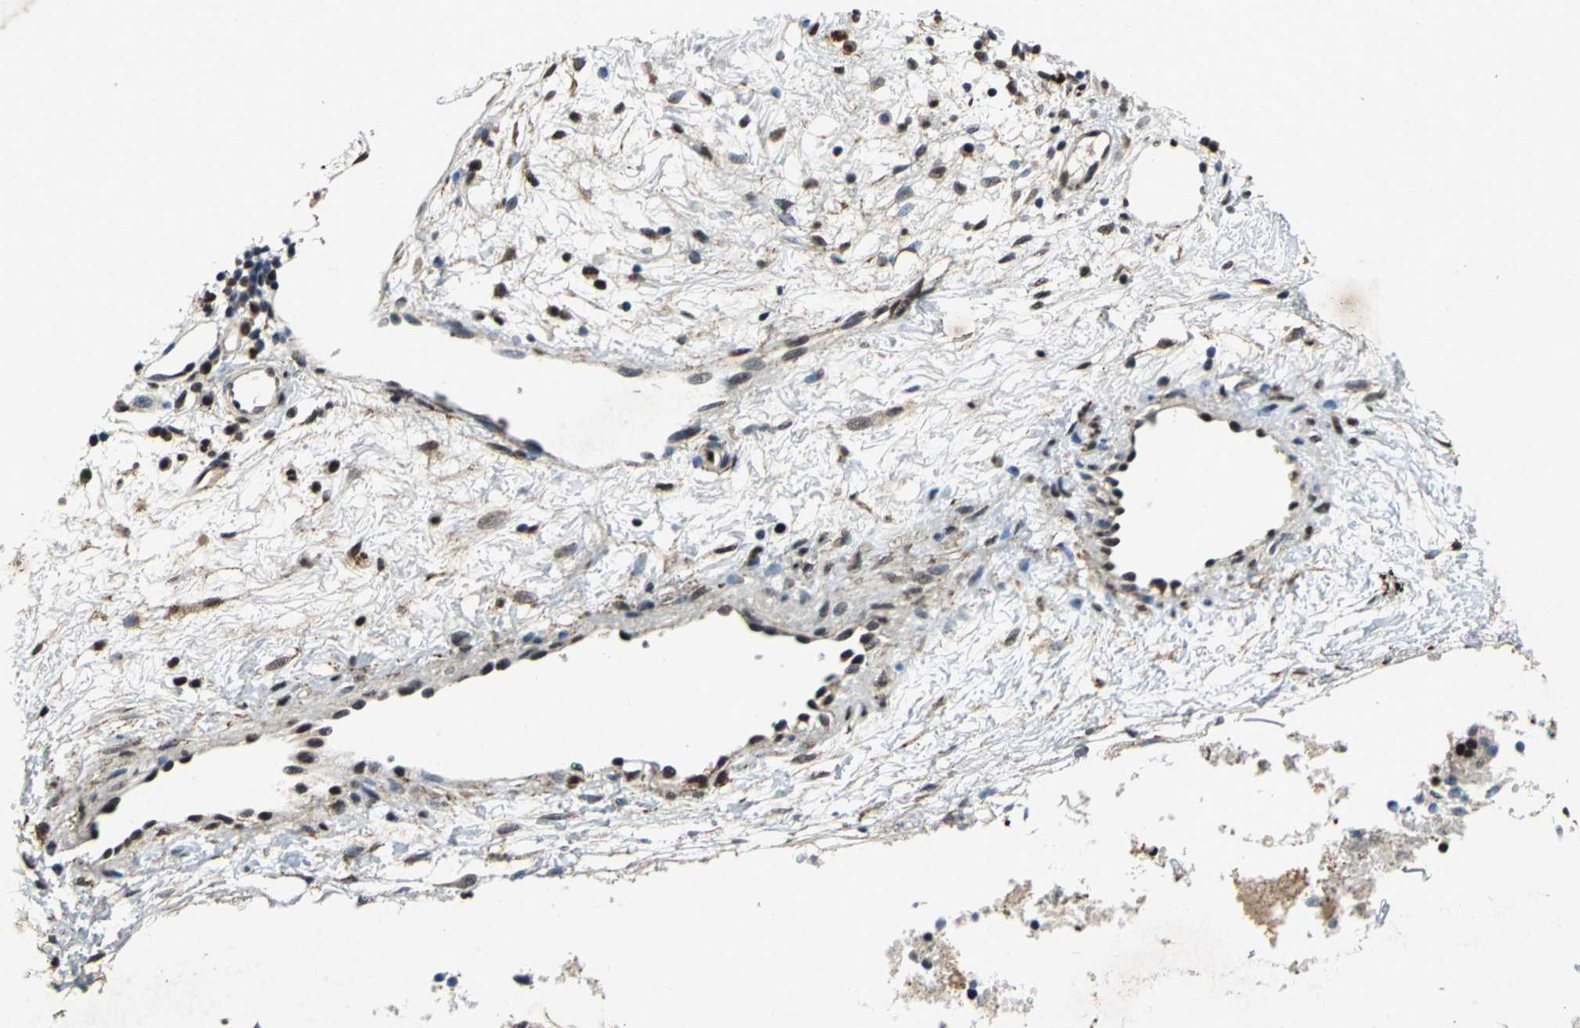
{"staining": {"intensity": "strong", "quantity": ">75%", "location": "nuclear"}, "tissue": "nasopharynx", "cell_type": "Respiratory epithelial cells", "image_type": "normal", "snomed": [{"axis": "morphology", "description": "Normal tissue, NOS"}, {"axis": "topography", "description": "Nasopharynx"}], "caption": "Nasopharynx stained with DAB (3,3'-diaminobenzidine) immunohistochemistry (IHC) reveals high levels of strong nuclear expression in about >75% of respiratory epithelial cells. The protein of interest is stained brown, and the nuclei are stained in blue (DAB (3,3'-diaminobenzidine) IHC with brightfield microscopy, high magnification).", "gene": "ANP32A", "patient": {"sex": "male", "age": 21}}